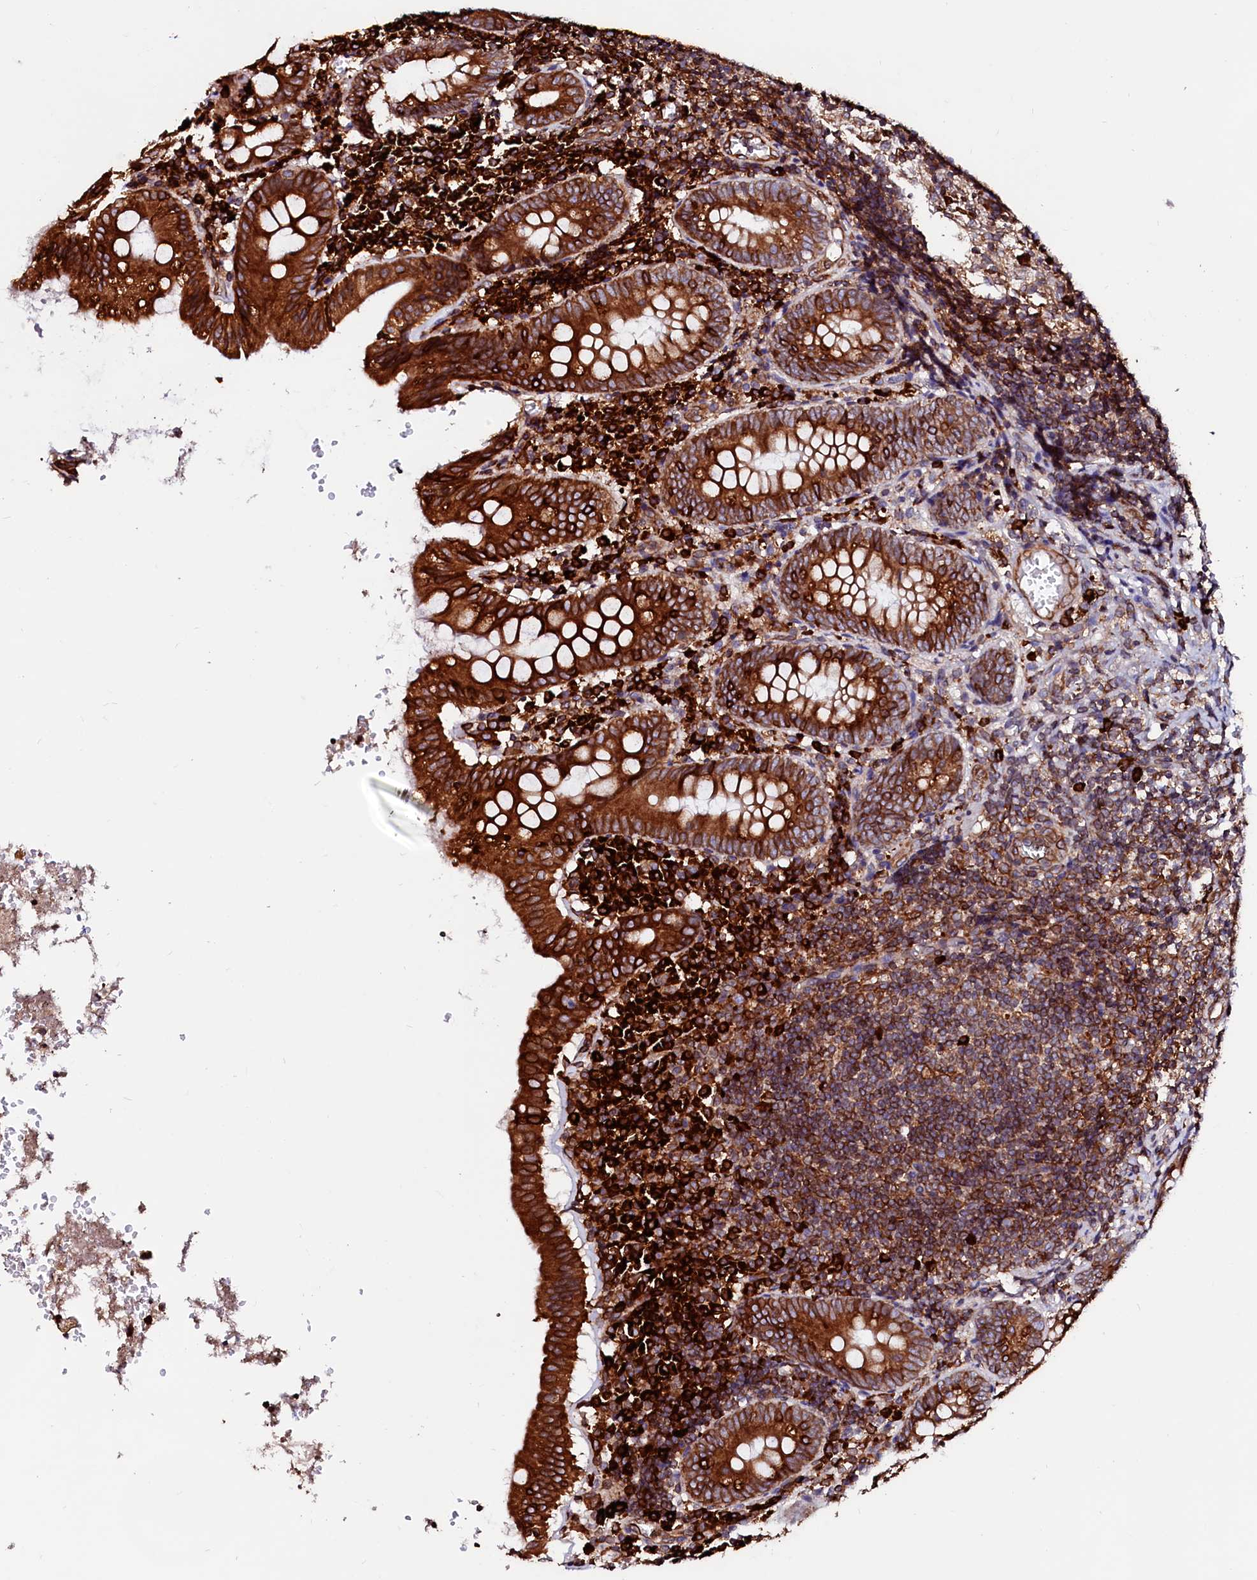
{"staining": {"intensity": "strong", "quantity": ">75%", "location": "cytoplasmic/membranous"}, "tissue": "appendix", "cell_type": "Glandular cells", "image_type": "normal", "snomed": [{"axis": "morphology", "description": "Normal tissue, NOS"}, {"axis": "topography", "description": "Appendix"}], "caption": "Benign appendix shows strong cytoplasmic/membranous positivity in approximately >75% of glandular cells, visualized by immunohistochemistry.", "gene": "DERL1", "patient": {"sex": "male", "age": 8}}